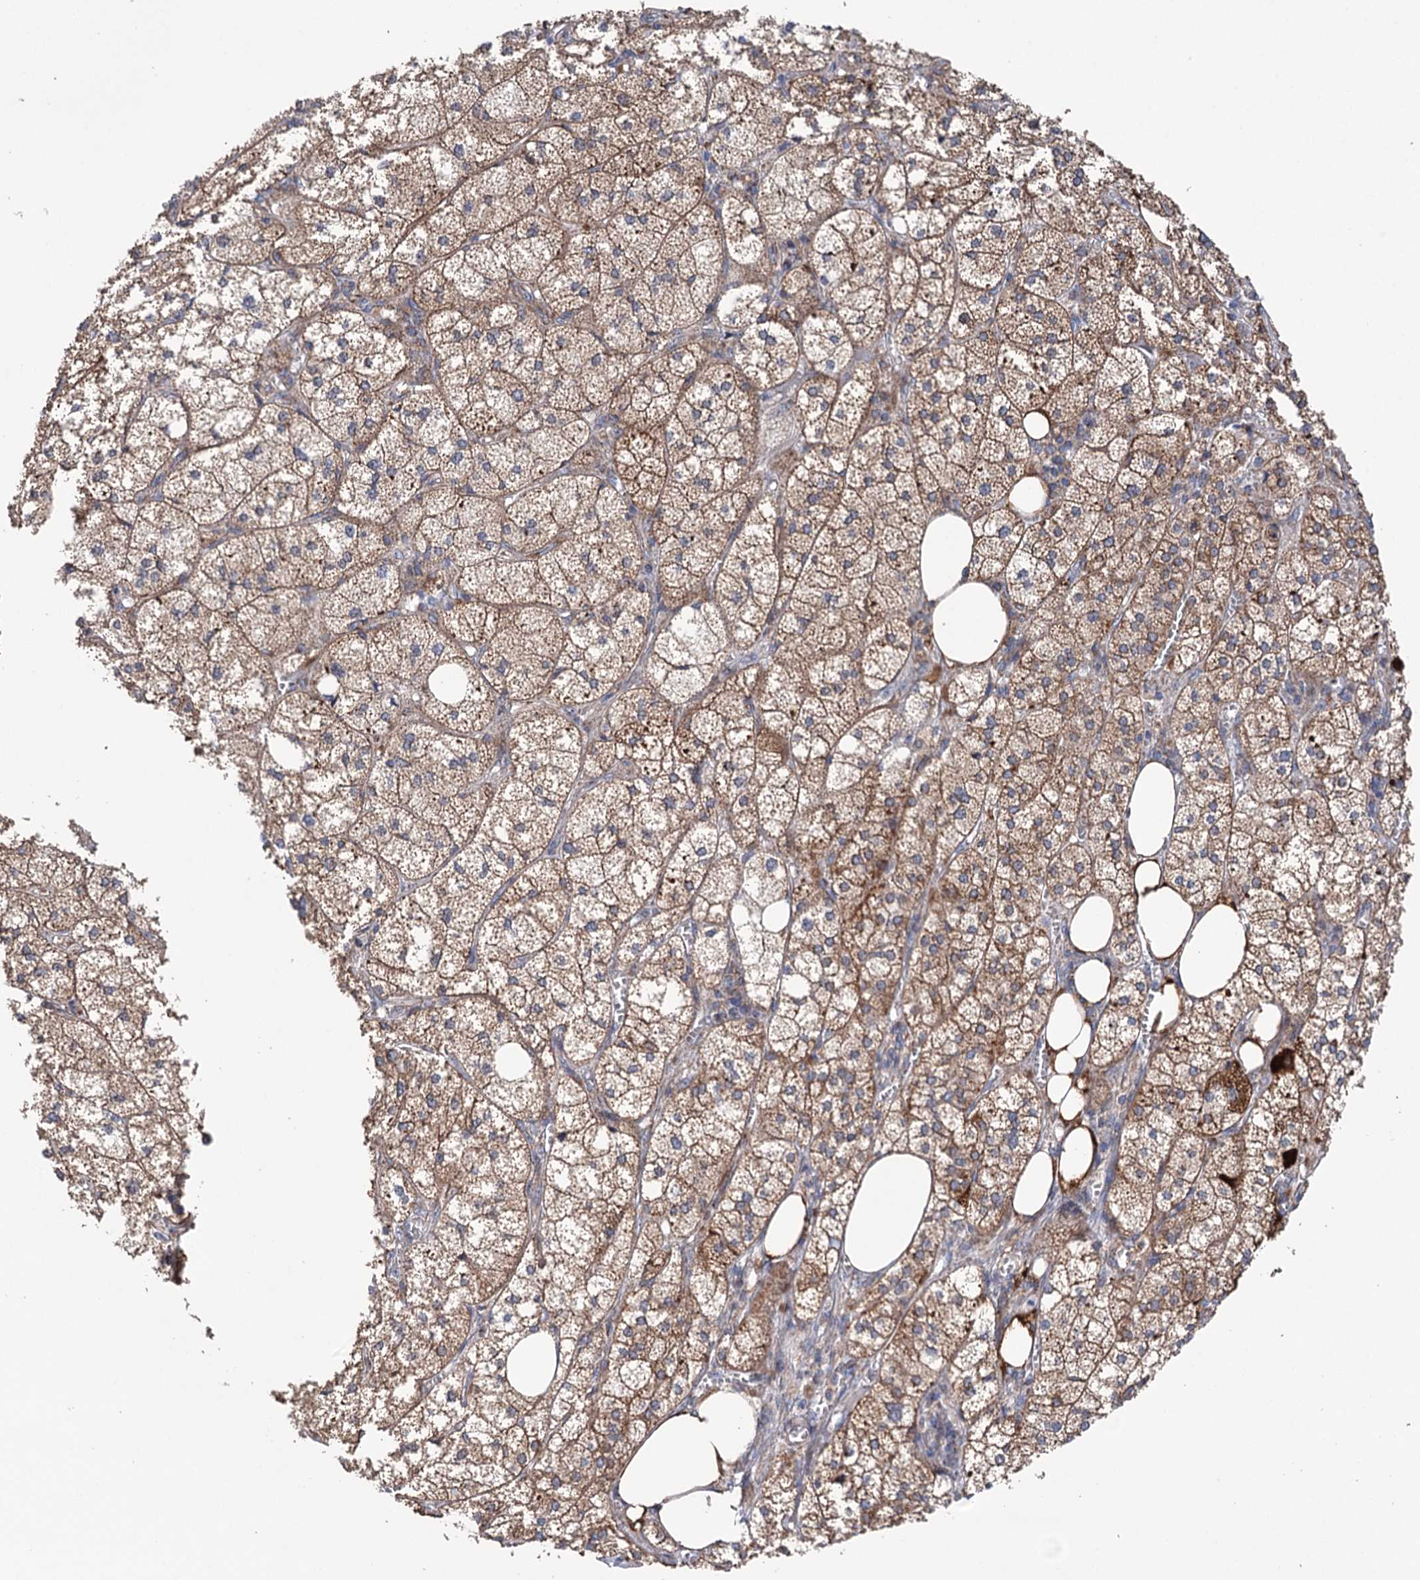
{"staining": {"intensity": "moderate", "quantity": ">75%", "location": "cytoplasmic/membranous"}, "tissue": "adrenal gland", "cell_type": "Glandular cells", "image_type": "normal", "snomed": [{"axis": "morphology", "description": "Normal tissue, NOS"}, {"axis": "topography", "description": "Adrenal gland"}], "caption": "Unremarkable adrenal gland was stained to show a protein in brown. There is medium levels of moderate cytoplasmic/membranous staining in about >75% of glandular cells. (DAB = brown stain, brightfield microscopy at high magnification).", "gene": "SUCLA2", "patient": {"sex": "female", "age": 61}}